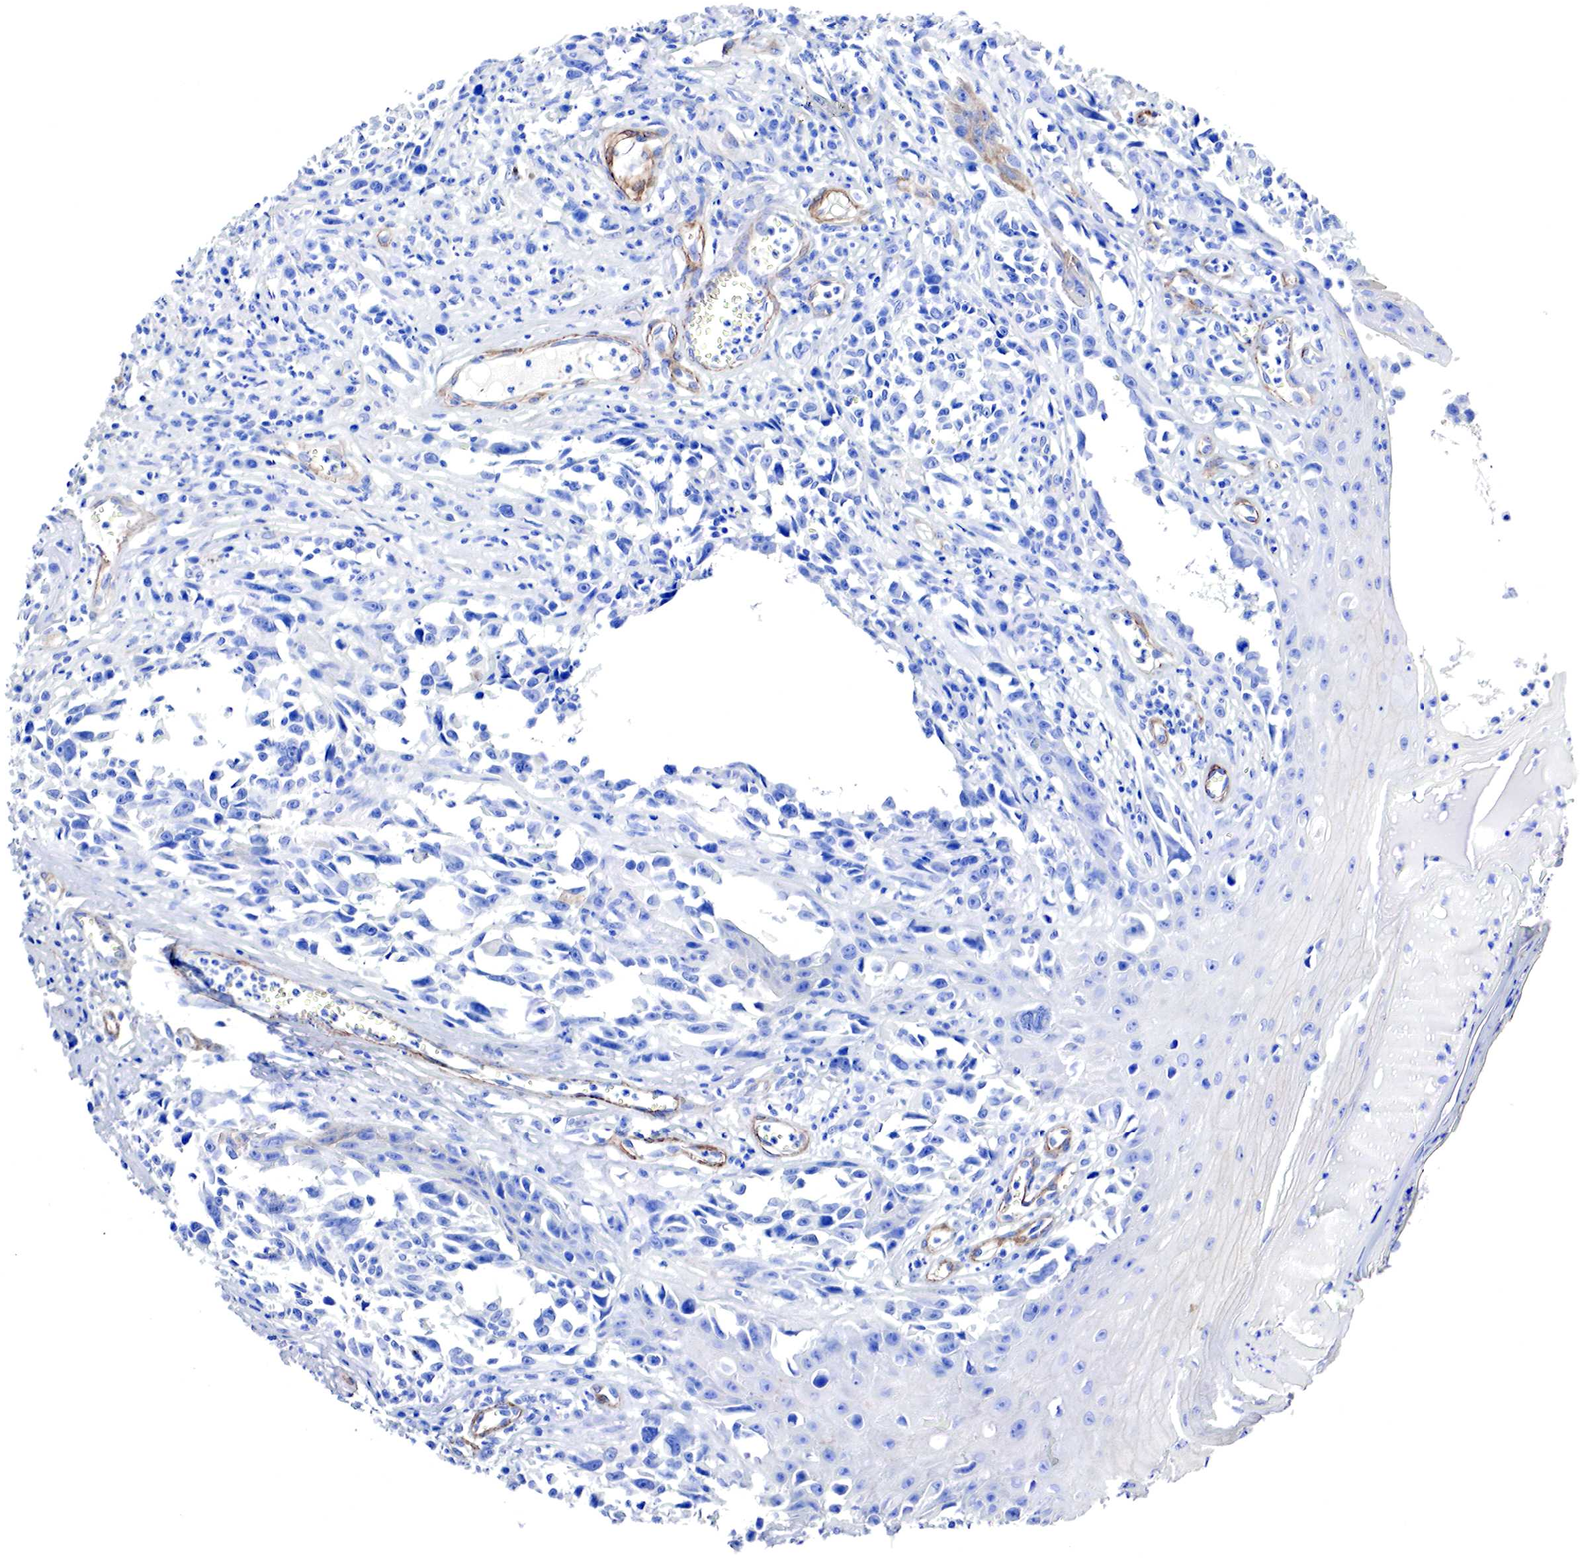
{"staining": {"intensity": "negative", "quantity": "none", "location": "none"}, "tissue": "melanoma", "cell_type": "Tumor cells", "image_type": "cancer", "snomed": [{"axis": "morphology", "description": "Malignant melanoma, NOS"}, {"axis": "topography", "description": "Skin"}], "caption": "Tumor cells show no significant protein staining in malignant melanoma. The staining is performed using DAB (3,3'-diaminobenzidine) brown chromogen with nuclei counter-stained in using hematoxylin.", "gene": "TPM1", "patient": {"sex": "female", "age": 82}}